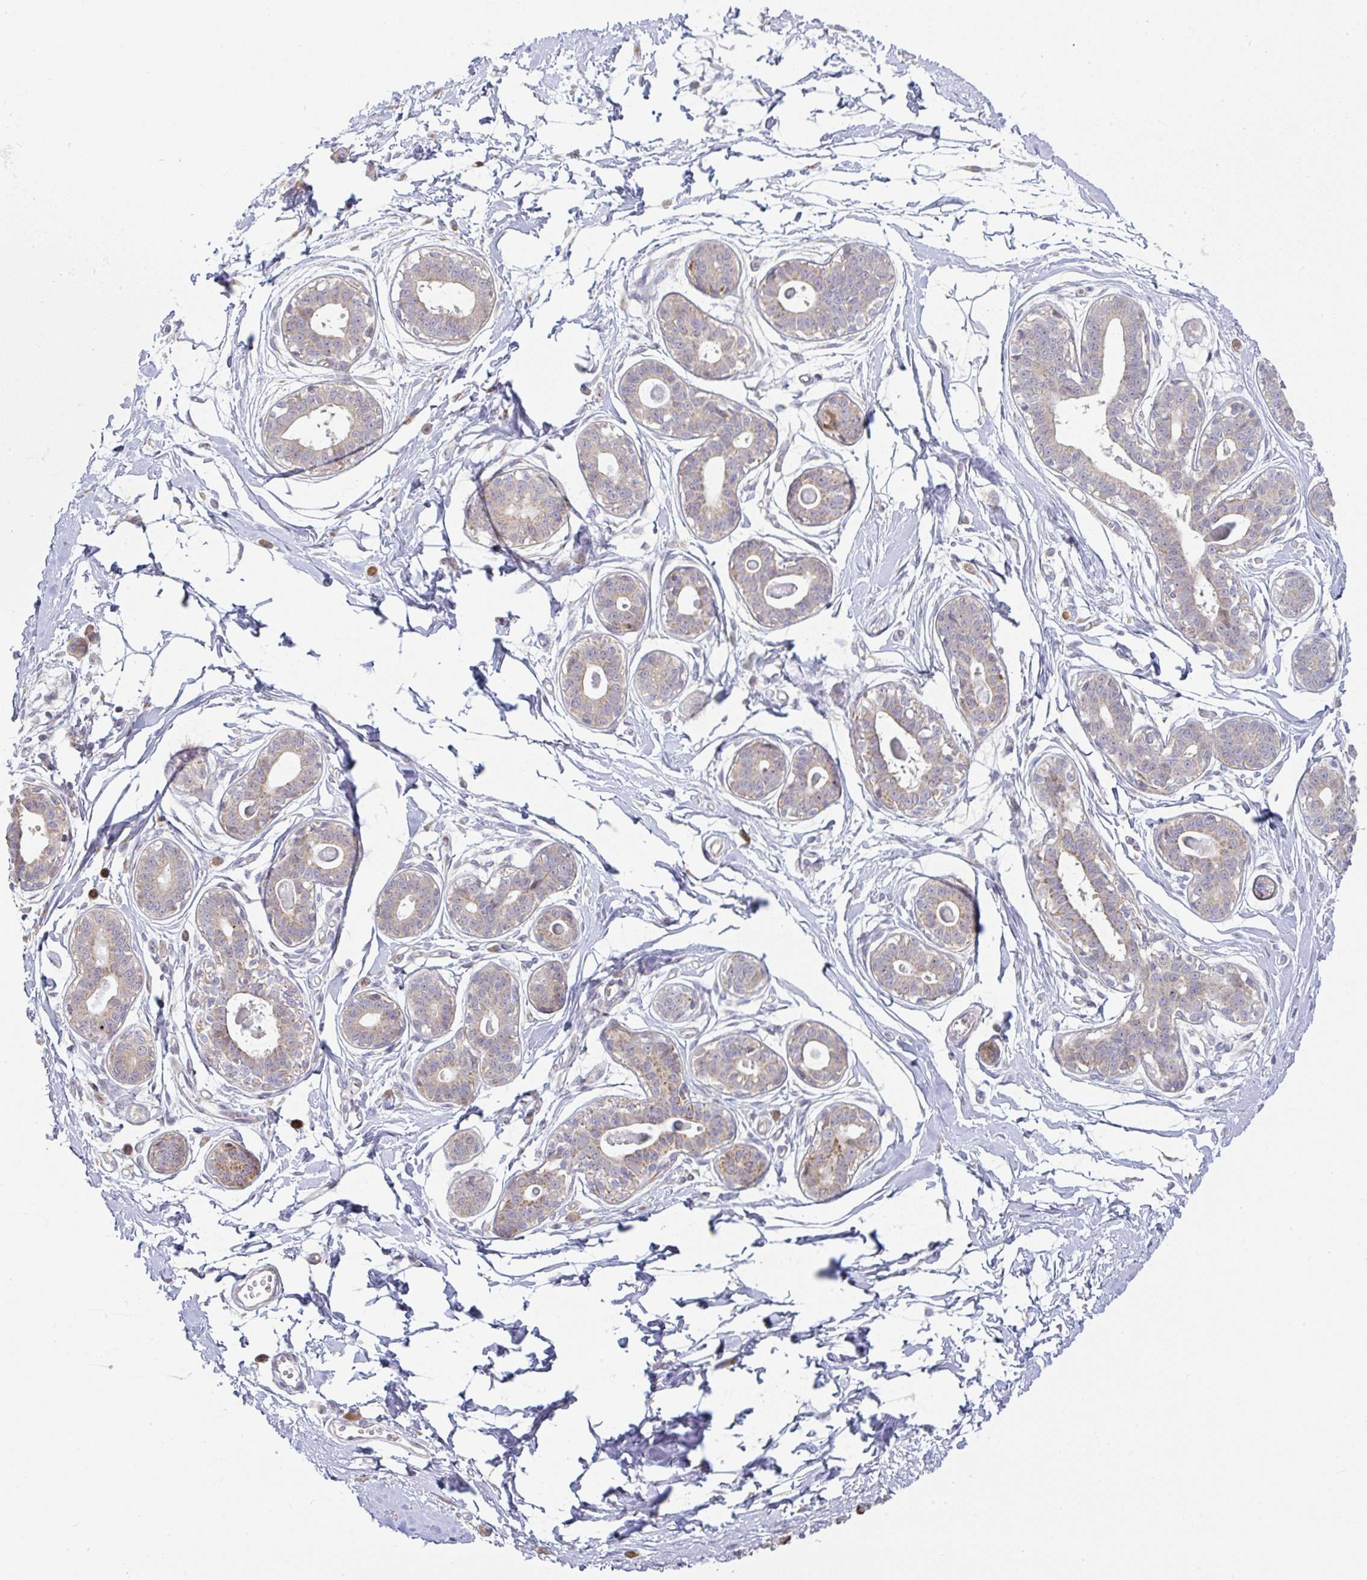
{"staining": {"intensity": "negative", "quantity": "none", "location": "none"}, "tissue": "breast", "cell_type": "Adipocytes", "image_type": "normal", "snomed": [{"axis": "morphology", "description": "Normal tissue, NOS"}, {"axis": "topography", "description": "Breast"}], "caption": "This photomicrograph is of benign breast stained with immunohistochemistry to label a protein in brown with the nuclei are counter-stained blue. There is no expression in adipocytes.", "gene": "MOB1A", "patient": {"sex": "female", "age": 45}}